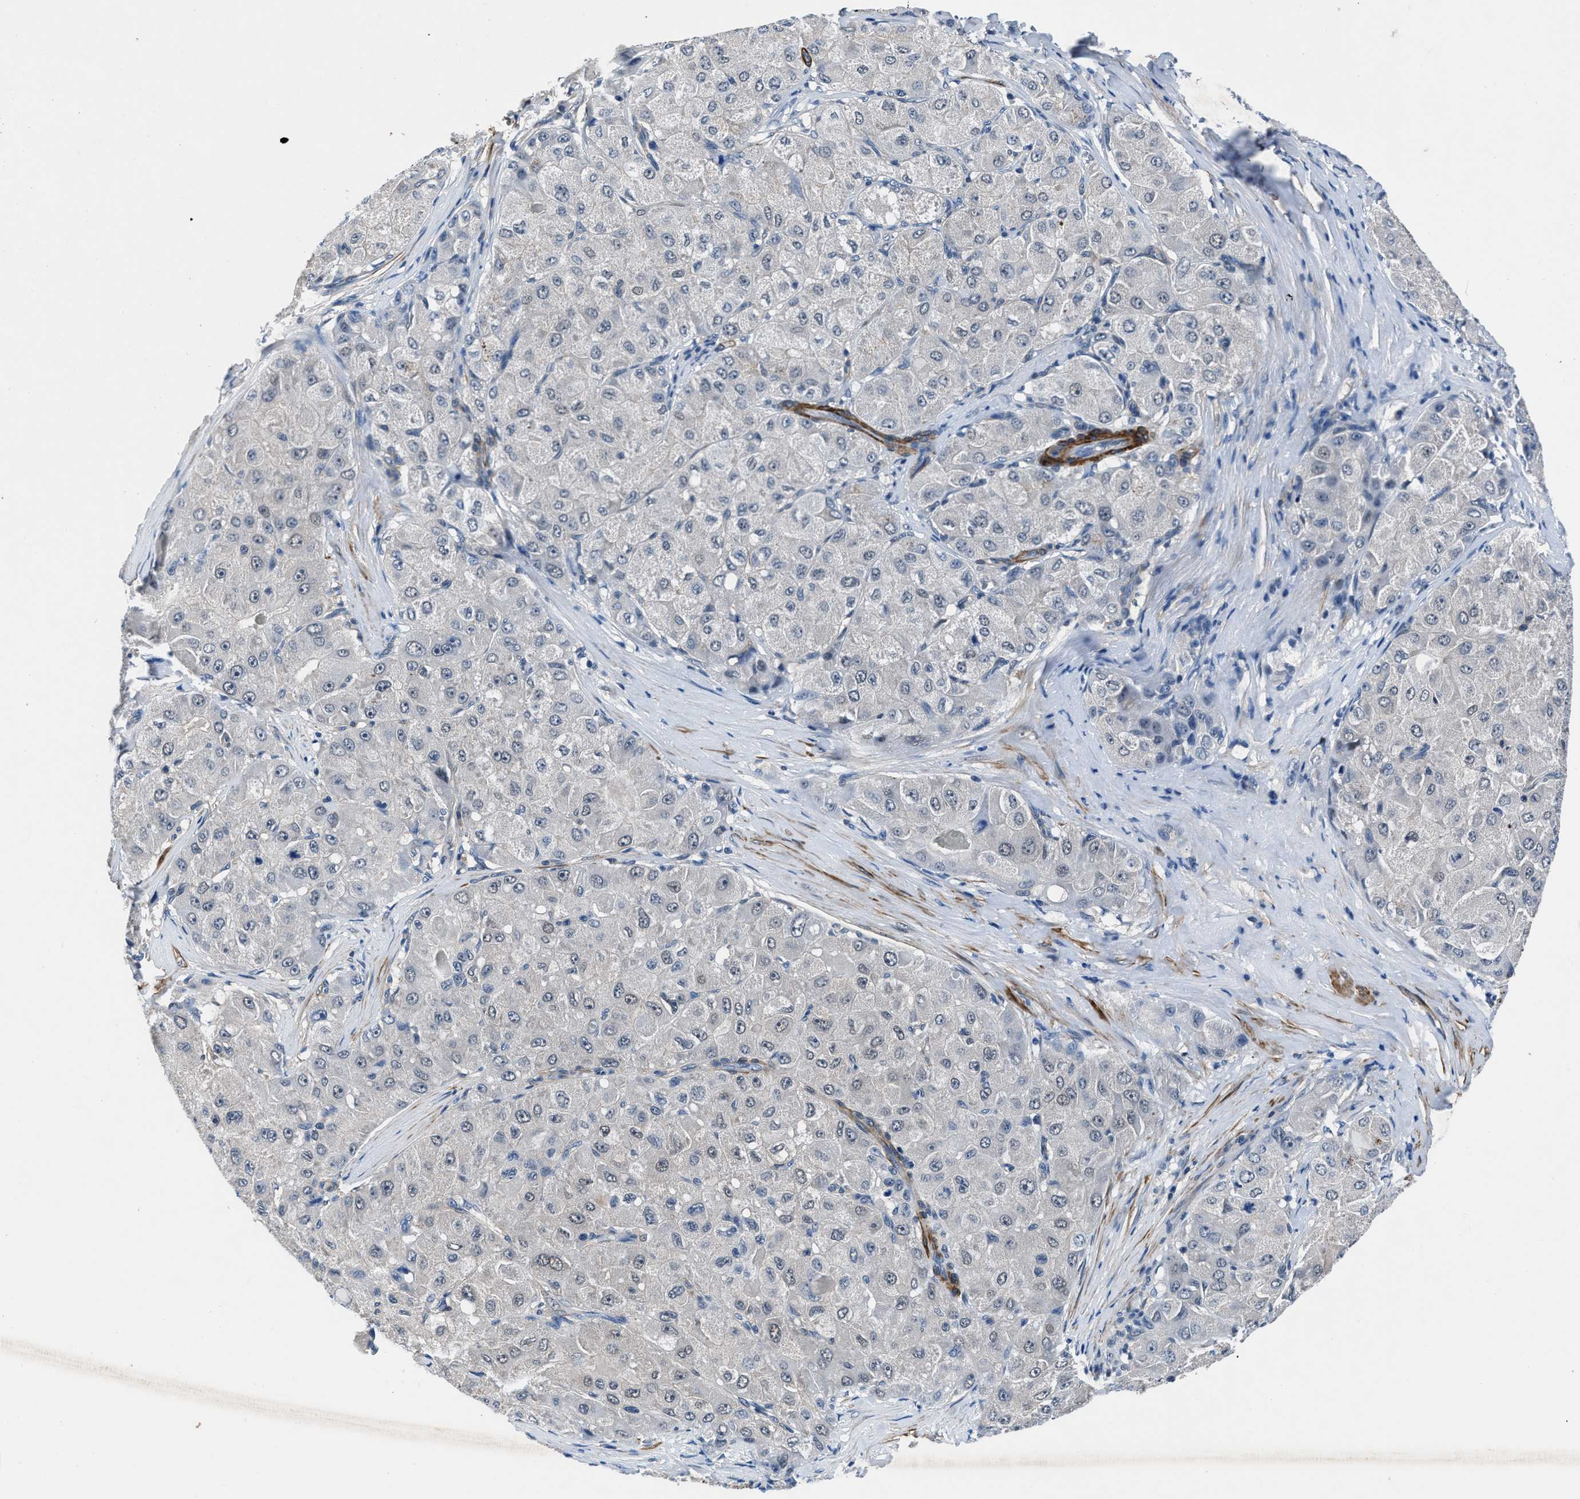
{"staining": {"intensity": "negative", "quantity": "none", "location": "none"}, "tissue": "liver cancer", "cell_type": "Tumor cells", "image_type": "cancer", "snomed": [{"axis": "morphology", "description": "Carcinoma, Hepatocellular, NOS"}, {"axis": "topography", "description": "Liver"}], "caption": "The immunohistochemistry (IHC) image has no significant positivity in tumor cells of liver cancer (hepatocellular carcinoma) tissue.", "gene": "LANCL2", "patient": {"sex": "male", "age": 80}}